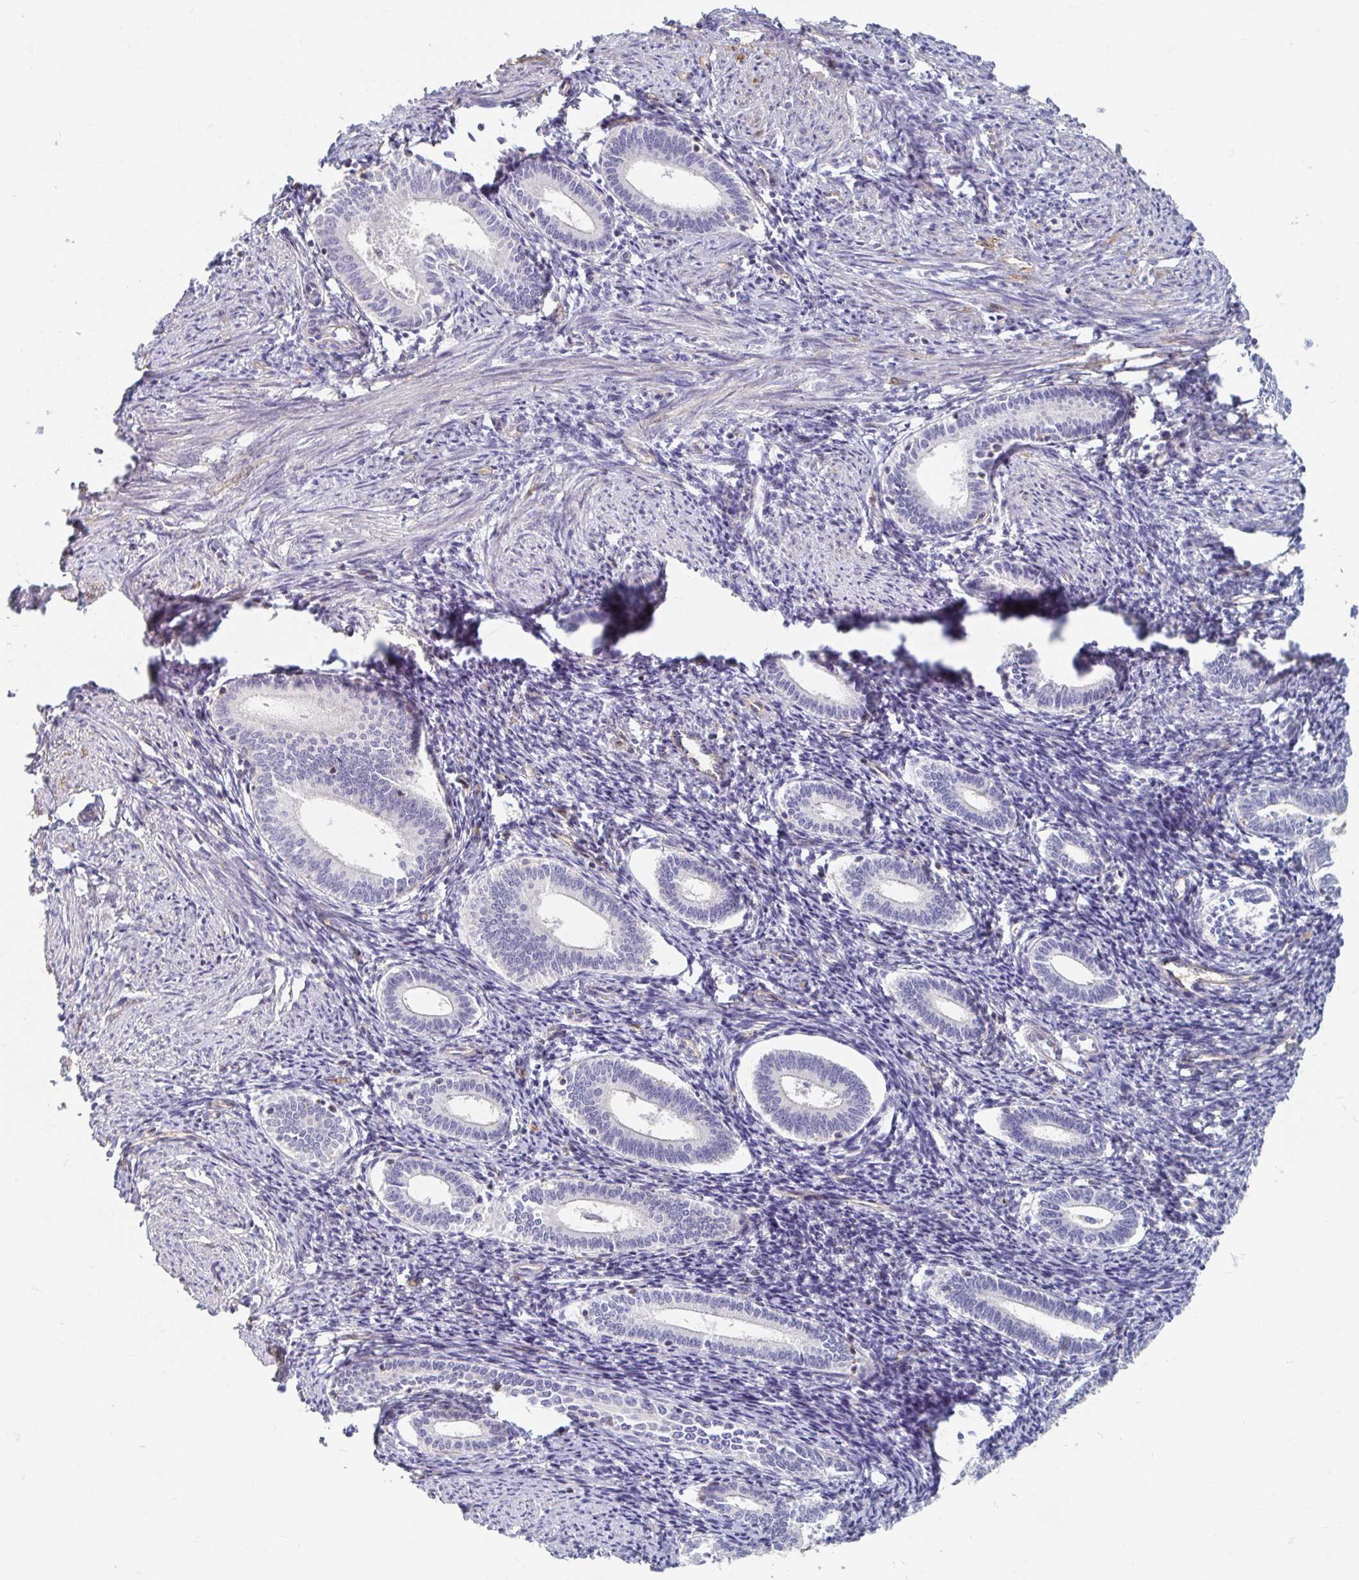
{"staining": {"intensity": "moderate", "quantity": "<25%", "location": "cytoplasmic/membranous"}, "tissue": "endometrium", "cell_type": "Cells in endometrial stroma", "image_type": "normal", "snomed": [{"axis": "morphology", "description": "Normal tissue, NOS"}, {"axis": "topography", "description": "Endometrium"}], "caption": "An immunohistochemistry micrograph of benign tissue is shown. Protein staining in brown labels moderate cytoplasmic/membranous positivity in endometrium within cells in endometrial stroma.", "gene": "MYLK2", "patient": {"sex": "female", "age": 41}}